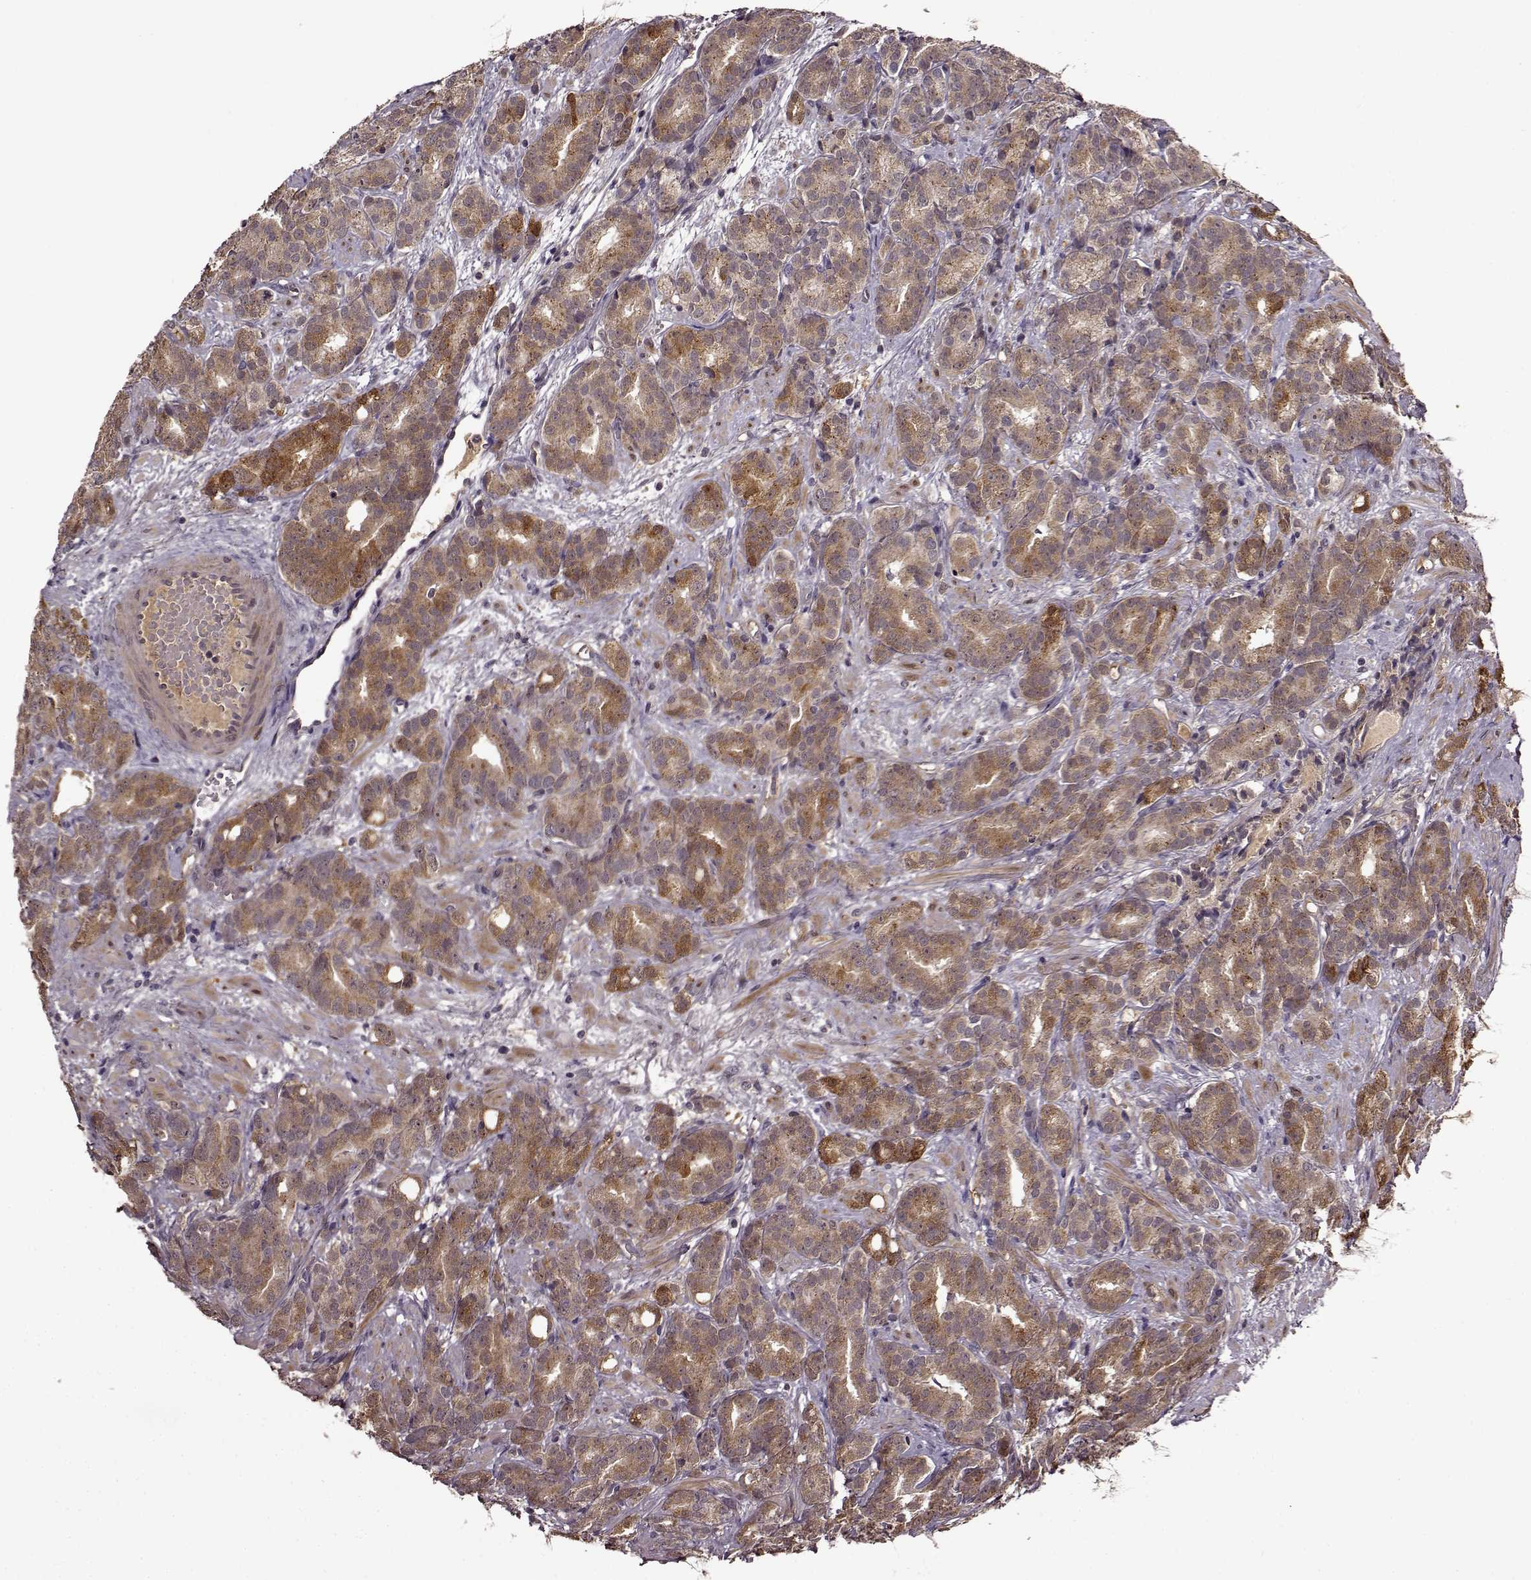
{"staining": {"intensity": "moderate", "quantity": ">75%", "location": "cytoplasmic/membranous"}, "tissue": "prostate cancer", "cell_type": "Tumor cells", "image_type": "cancer", "snomed": [{"axis": "morphology", "description": "Adenocarcinoma, High grade"}, {"axis": "topography", "description": "Prostate"}], "caption": "The histopathology image reveals a brown stain indicating the presence of a protein in the cytoplasmic/membranous of tumor cells in adenocarcinoma (high-grade) (prostate).", "gene": "MAIP1", "patient": {"sex": "male", "age": 90}}